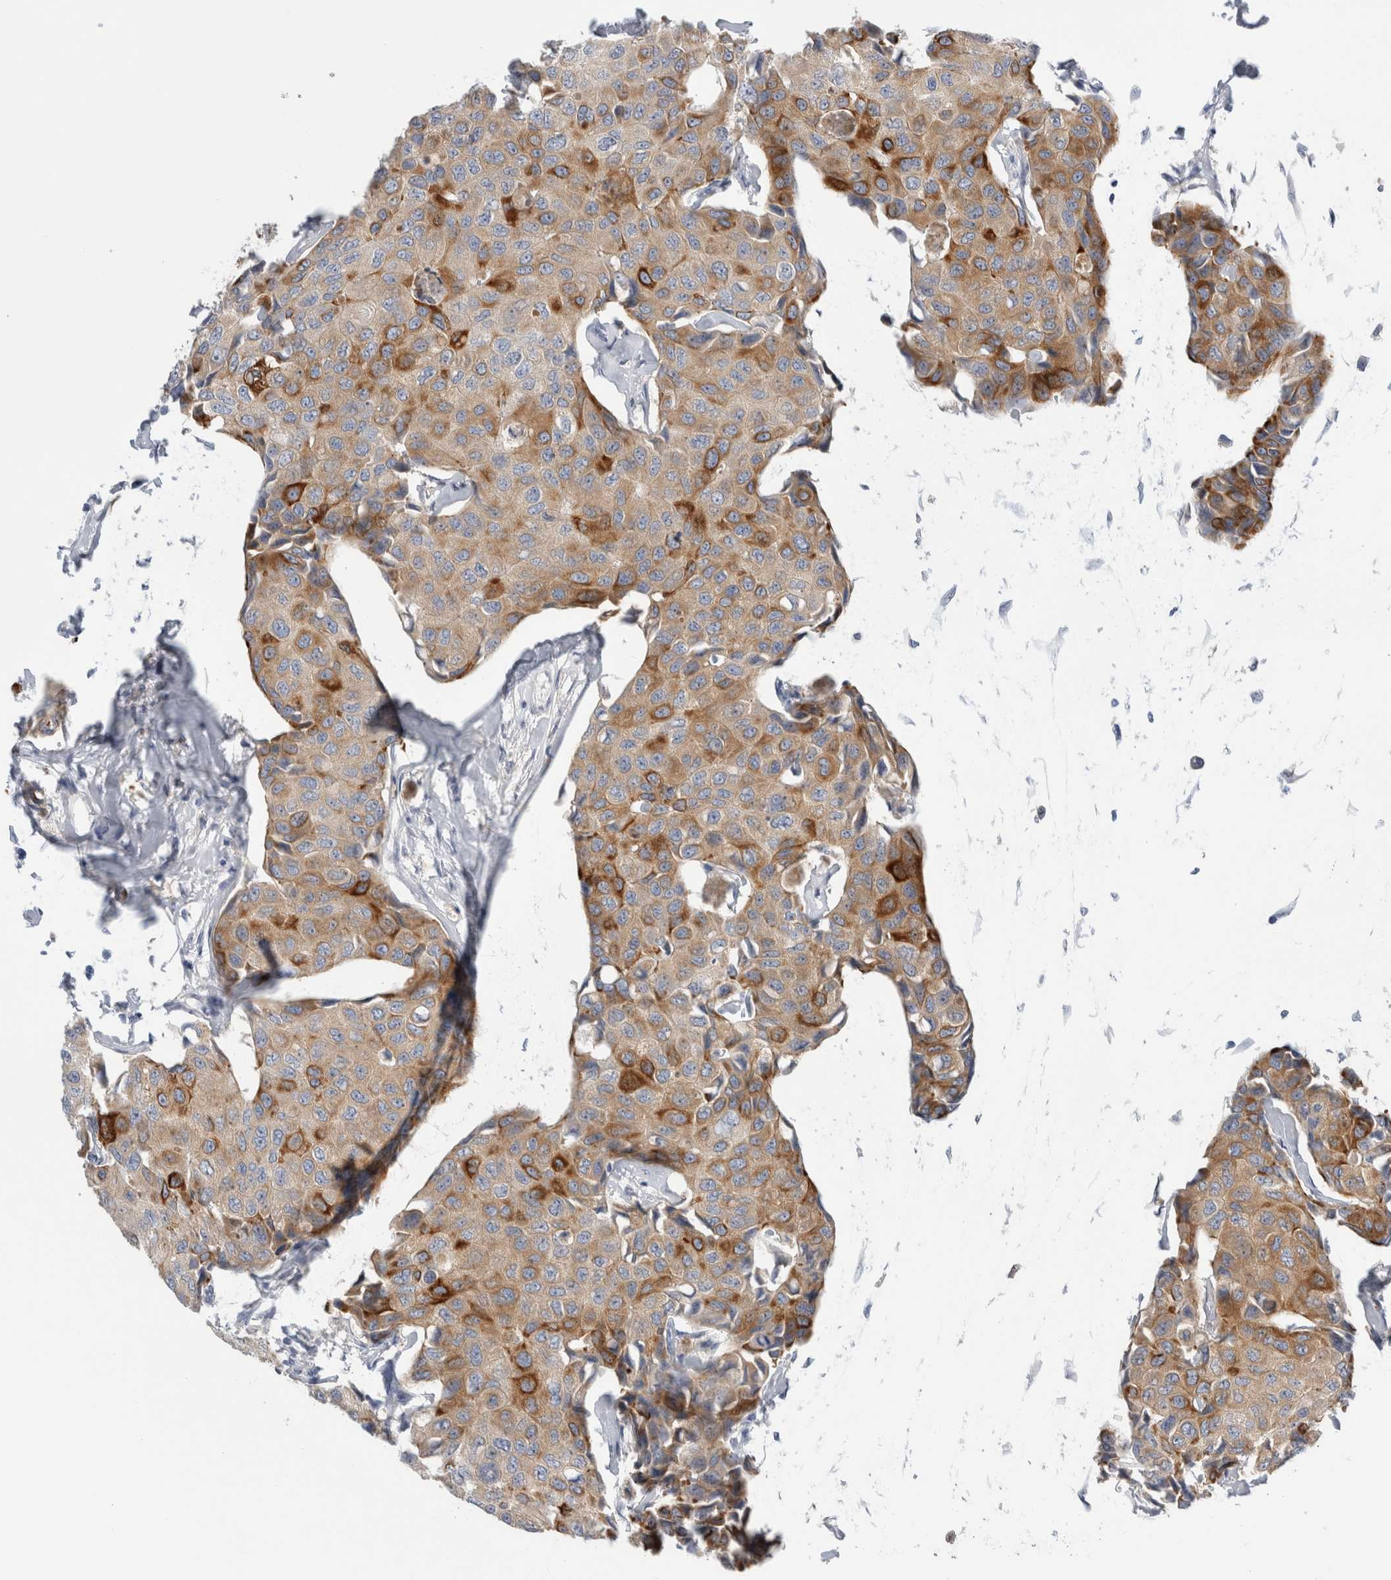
{"staining": {"intensity": "strong", "quantity": "25%-75%", "location": "cytoplasmic/membranous"}, "tissue": "breast cancer", "cell_type": "Tumor cells", "image_type": "cancer", "snomed": [{"axis": "morphology", "description": "Duct carcinoma"}, {"axis": "topography", "description": "Breast"}], "caption": "IHC micrograph of neoplastic tissue: intraductal carcinoma (breast) stained using immunohistochemistry (IHC) displays high levels of strong protein expression localized specifically in the cytoplasmic/membranous of tumor cells, appearing as a cytoplasmic/membranous brown color.", "gene": "SLC20A2", "patient": {"sex": "female", "age": 80}}